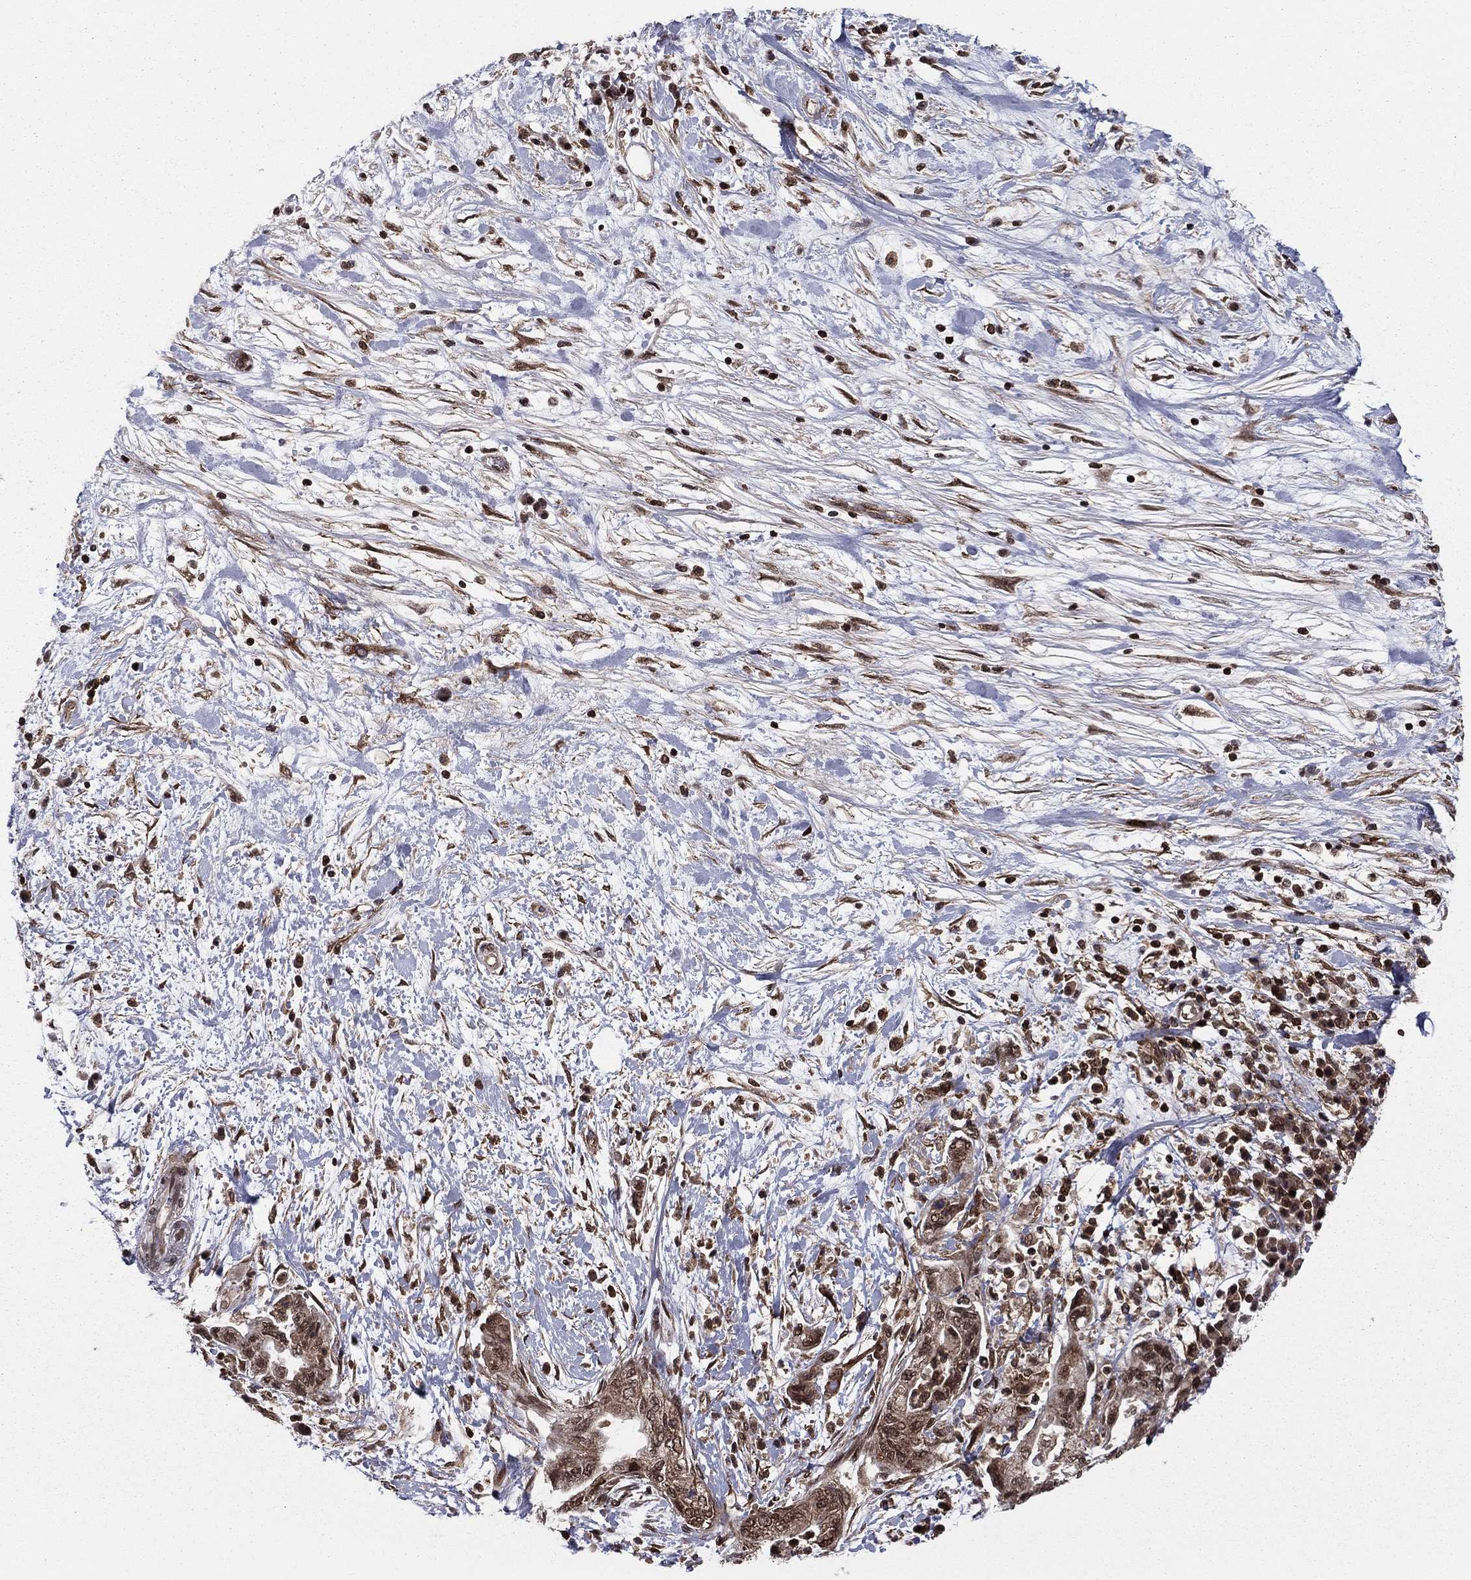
{"staining": {"intensity": "moderate", "quantity": "25%-75%", "location": "cytoplasmic/membranous,nuclear"}, "tissue": "pancreatic cancer", "cell_type": "Tumor cells", "image_type": "cancer", "snomed": [{"axis": "morphology", "description": "Adenocarcinoma, NOS"}, {"axis": "topography", "description": "Pancreas"}], "caption": "Immunohistochemistry (IHC) micrograph of adenocarcinoma (pancreatic) stained for a protein (brown), which displays medium levels of moderate cytoplasmic/membranous and nuclear staining in approximately 25%-75% of tumor cells.", "gene": "SSX2IP", "patient": {"sex": "female", "age": 73}}